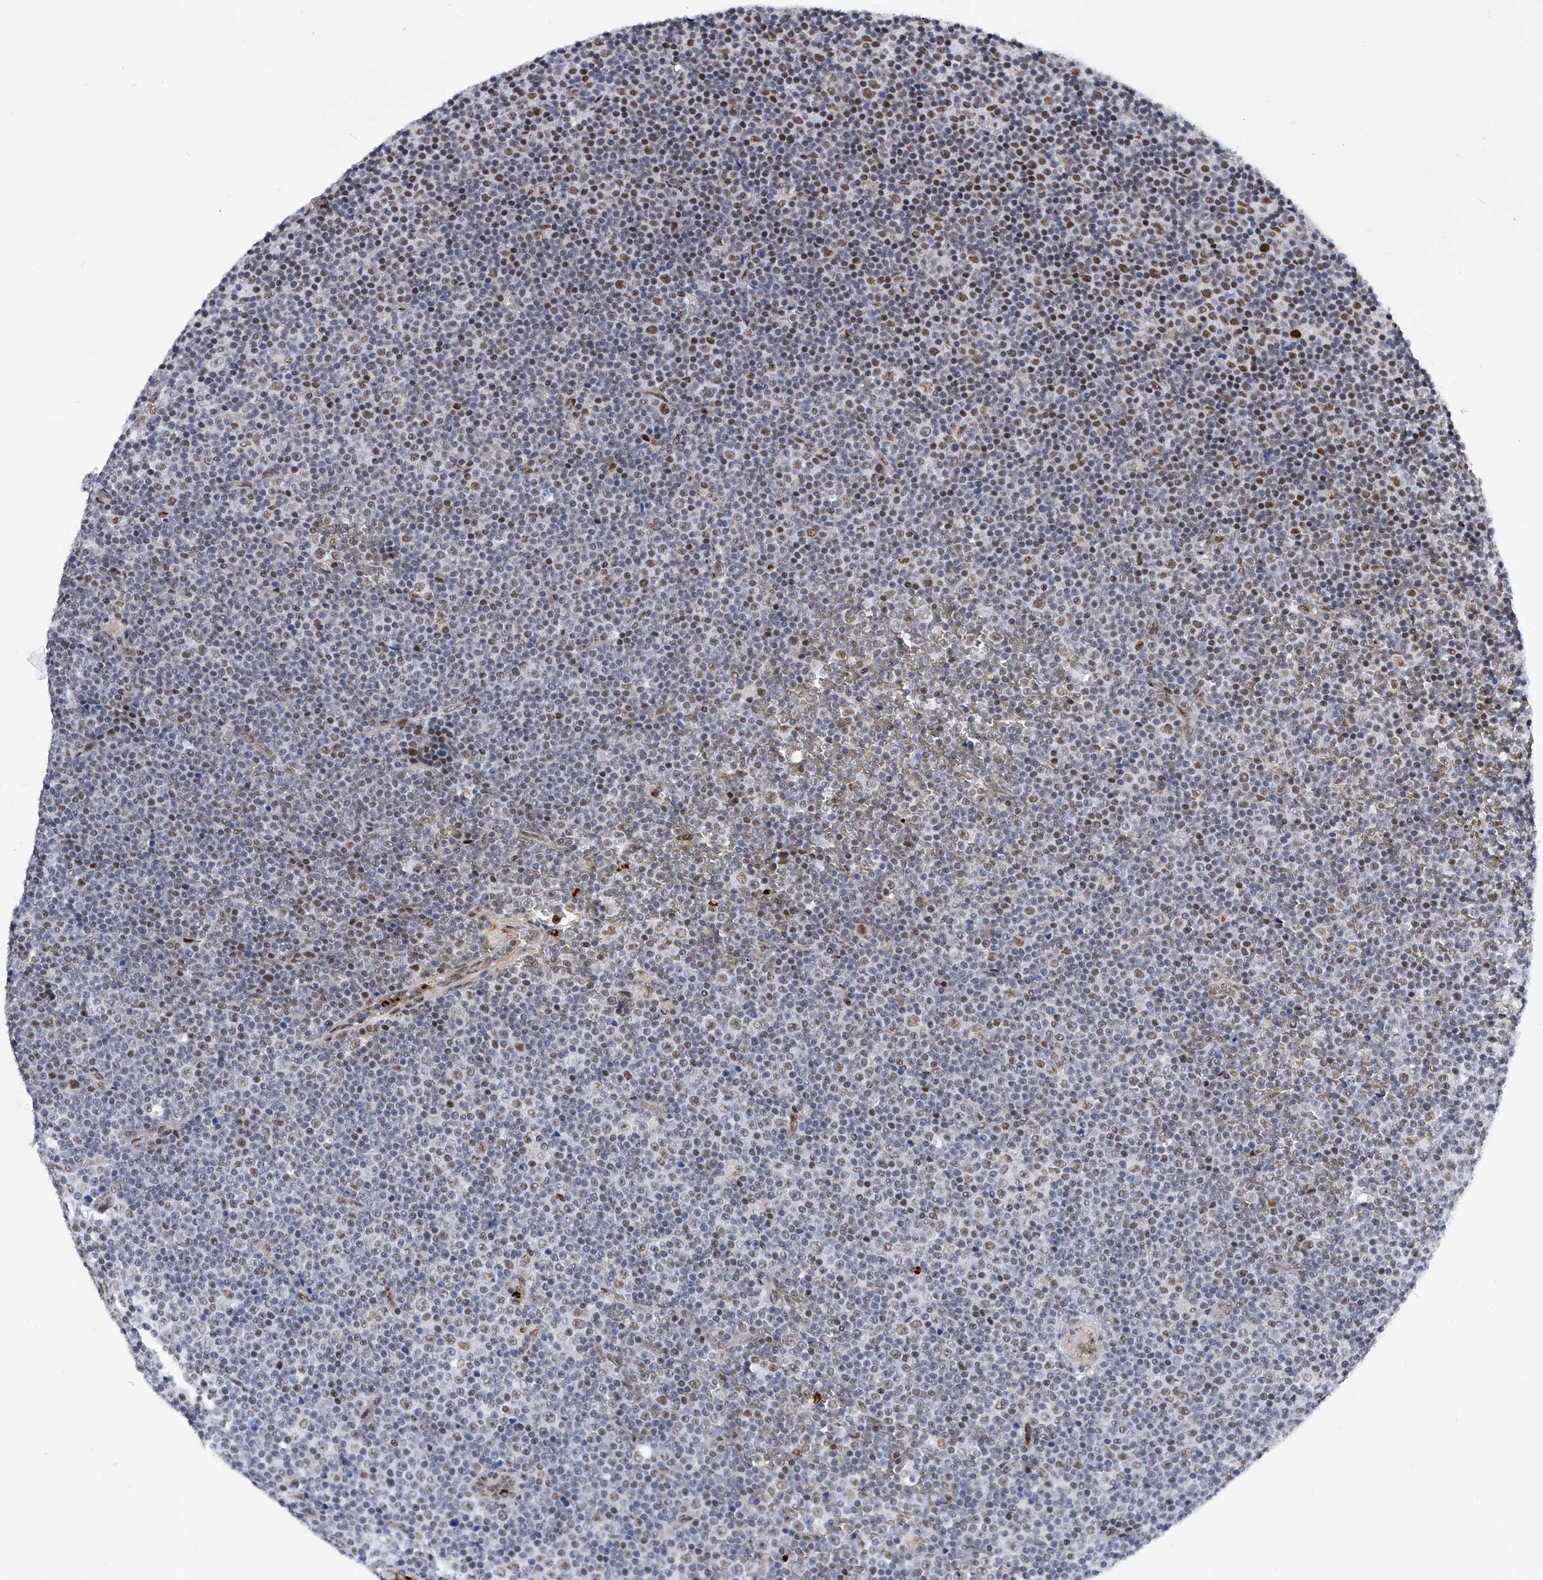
{"staining": {"intensity": "moderate", "quantity": "25%-75%", "location": "nuclear"}, "tissue": "lymphoma", "cell_type": "Tumor cells", "image_type": "cancer", "snomed": [{"axis": "morphology", "description": "Malignant lymphoma, non-Hodgkin's type, Low grade"}, {"axis": "topography", "description": "Lymph node"}], "caption": "The micrograph displays immunohistochemical staining of lymphoma. There is moderate nuclear staining is appreciated in approximately 25%-75% of tumor cells.", "gene": "TESK2", "patient": {"sex": "female", "age": 67}}